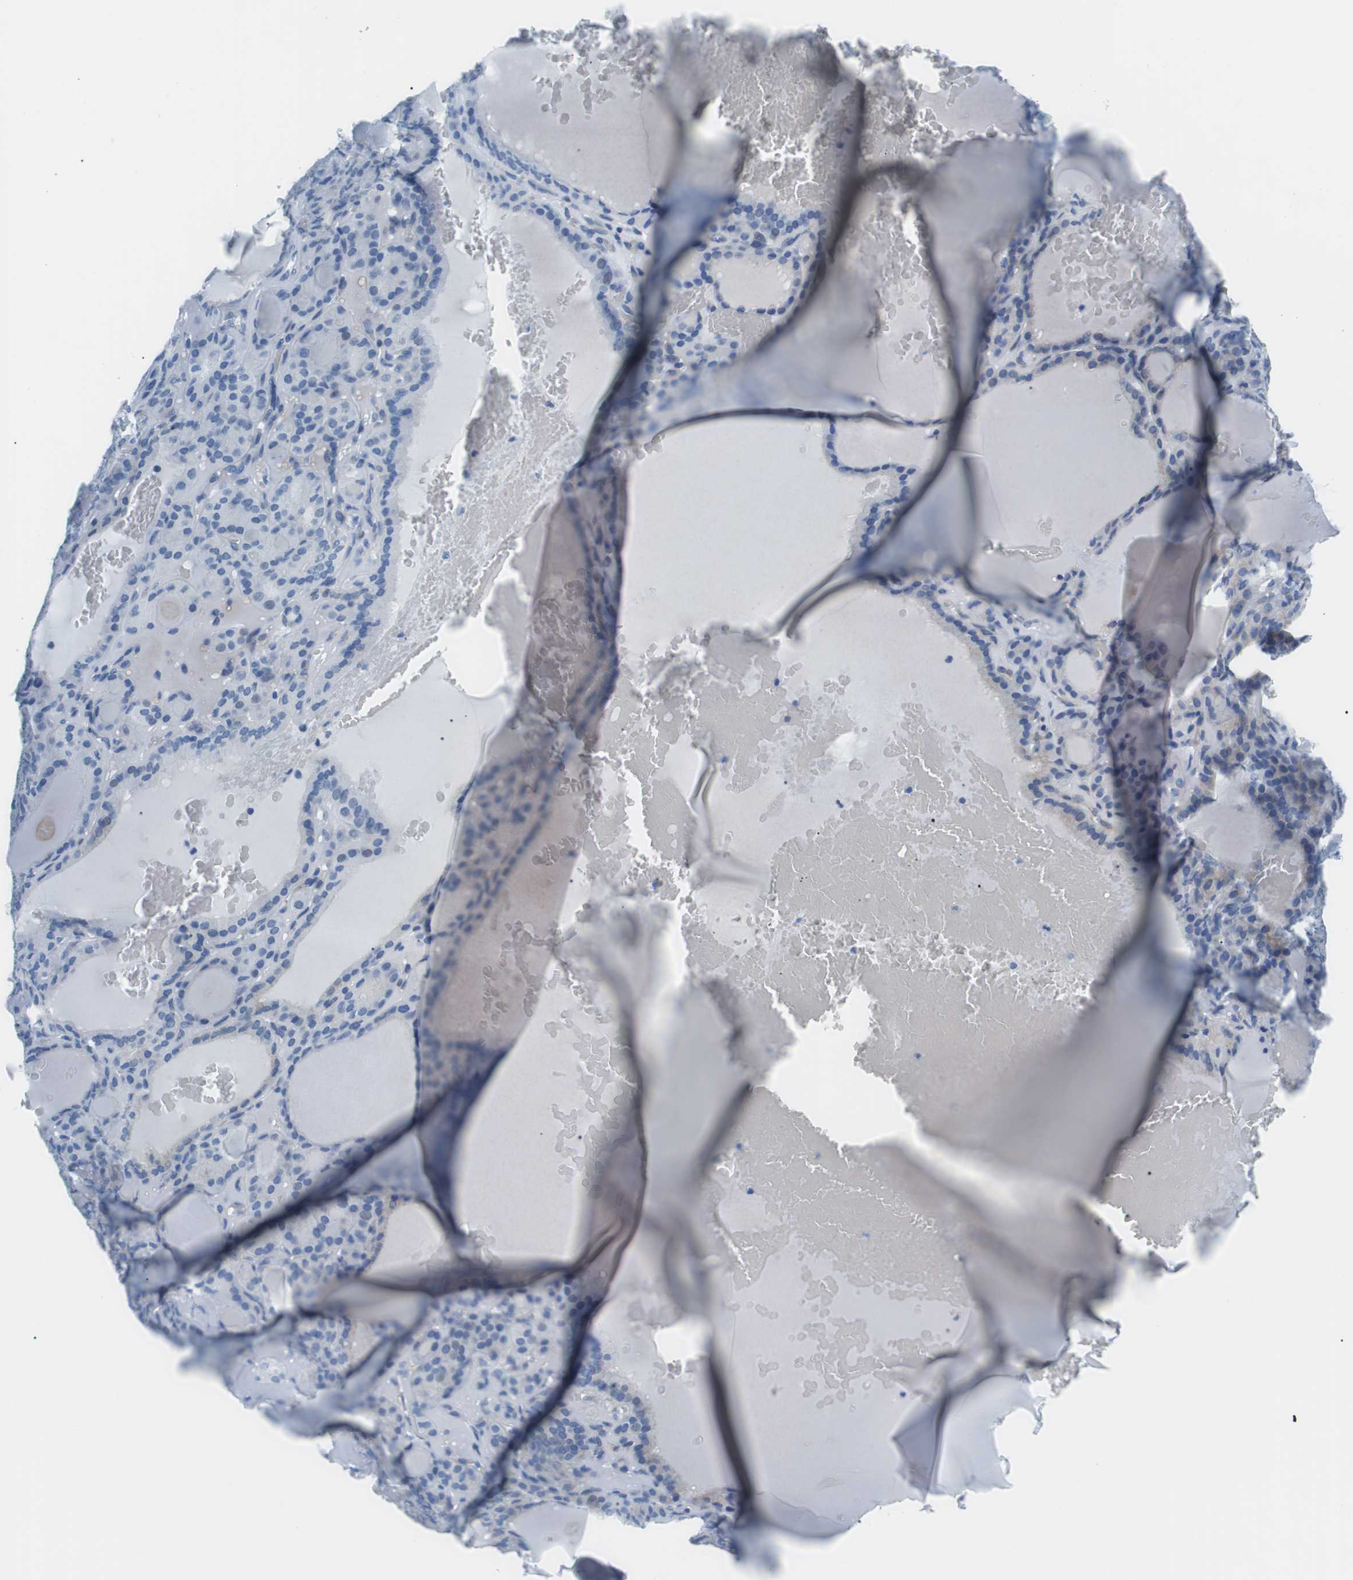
{"staining": {"intensity": "negative", "quantity": "none", "location": "none"}, "tissue": "thyroid gland", "cell_type": "Glandular cells", "image_type": "normal", "snomed": [{"axis": "morphology", "description": "Normal tissue, NOS"}, {"axis": "topography", "description": "Thyroid gland"}], "caption": "This is a histopathology image of IHC staining of benign thyroid gland, which shows no expression in glandular cells. The staining was performed using DAB to visualize the protein expression in brown, while the nuclei were stained in blue with hematoxylin (Magnification: 20x).", "gene": "MUC2", "patient": {"sex": "female", "age": 28}}